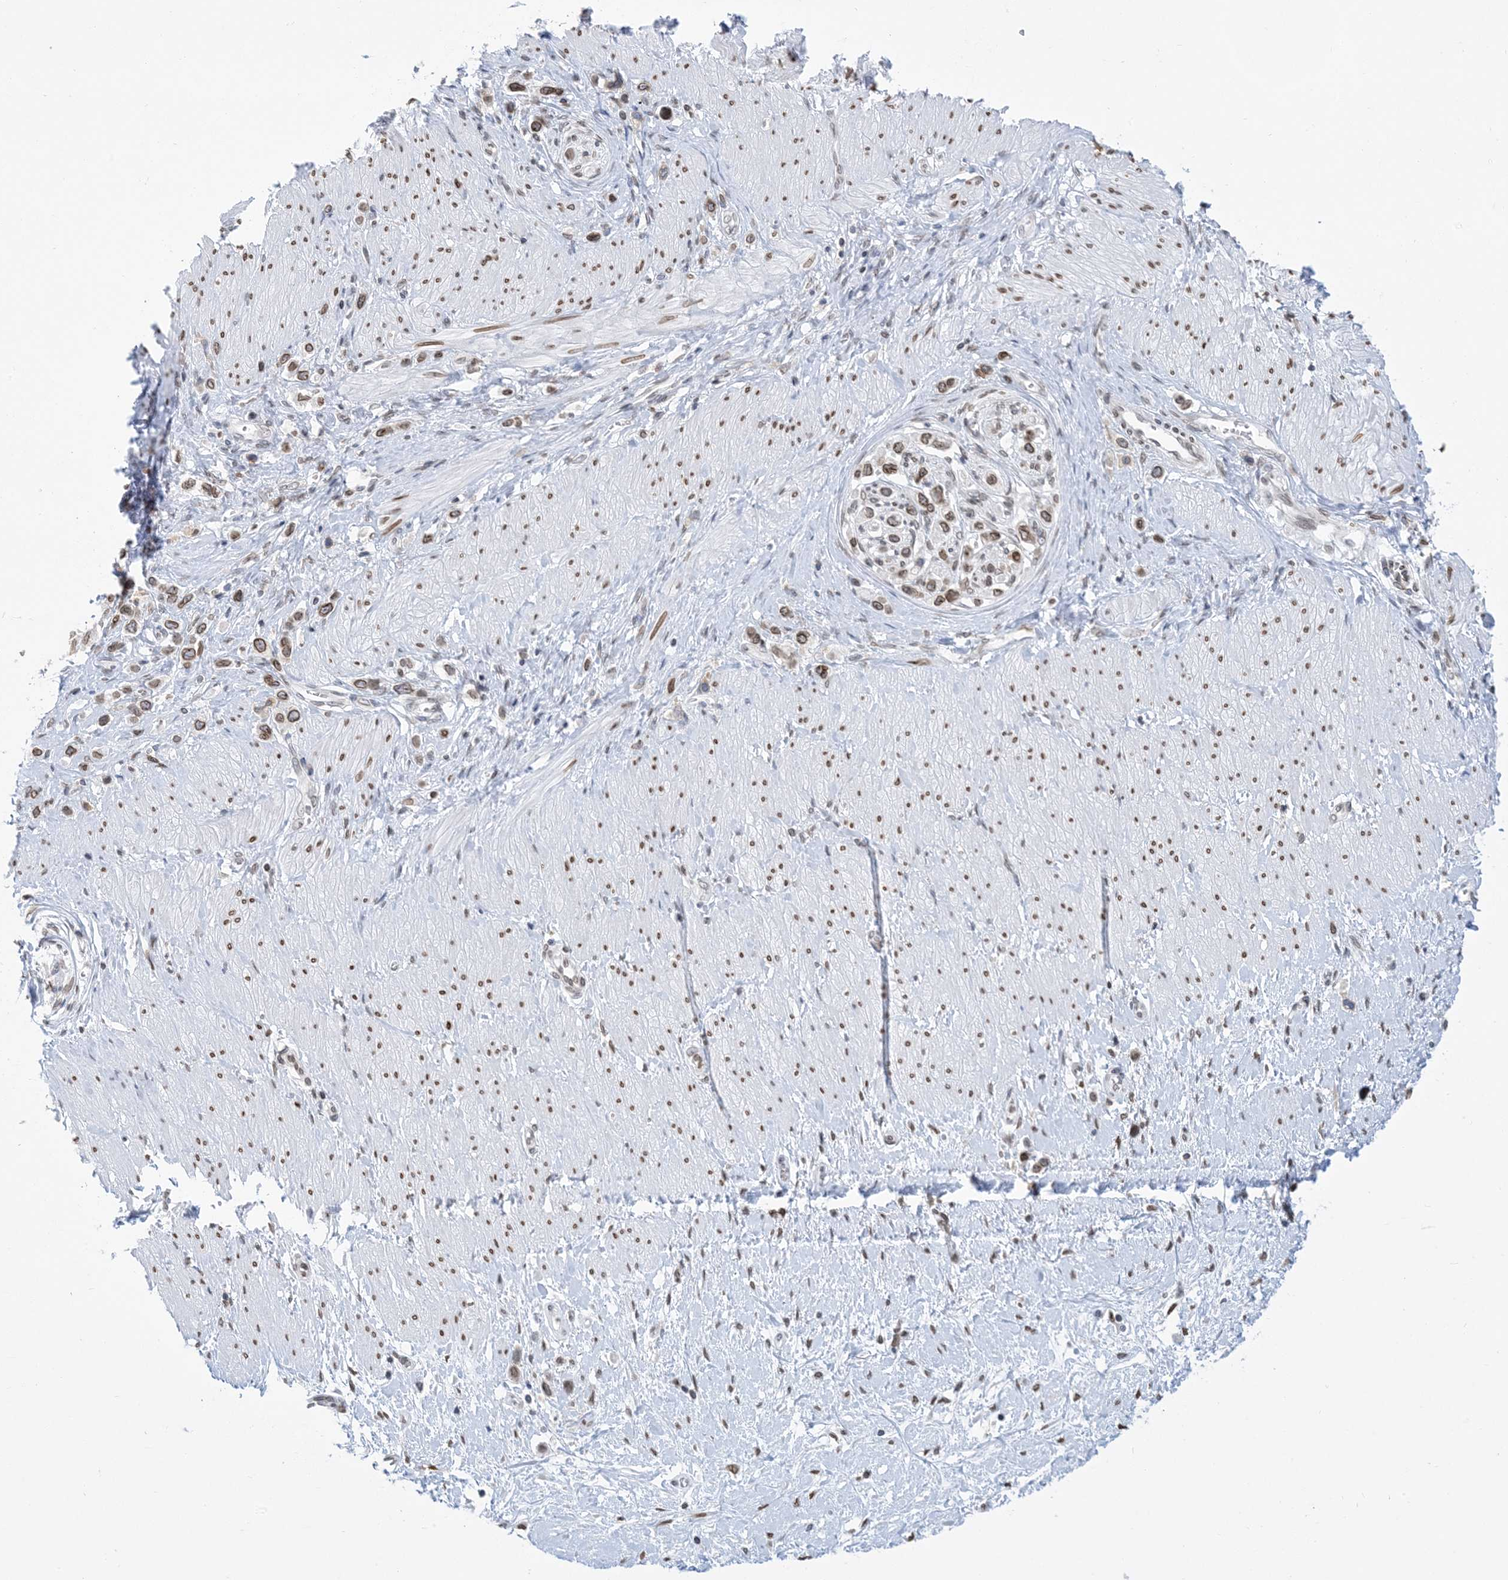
{"staining": {"intensity": "moderate", "quantity": ">75%", "location": "cytoplasmic/membranous,nuclear"}, "tissue": "stomach cancer", "cell_type": "Tumor cells", "image_type": "cancer", "snomed": [{"axis": "morphology", "description": "Normal tissue, NOS"}, {"axis": "morphology", "description": "Adenocarcinoma, NOS"}, {"axis": "topography", "description": "Stomach, upper"}, {"axis": "topography", "description": "Stomach"}], "caption": "High-magnification brightfield microscopy of adenocarcinoma (stomach) stained with DAB (3,3'-diaminobenzidine) (brown) and counterstained with hematoxylin (blue). tumor cells exhibit moderate cytoplasmic/membranous and nuclear positivity is appreciated in approximately>75% of cells. The staining is performed using DAB brown chromogen to label protein expression. The nuclei are counter-stained blue using hematoxylin.", "gene": "PCYT1A", "patient": {"sex": "female", "age": 65}}